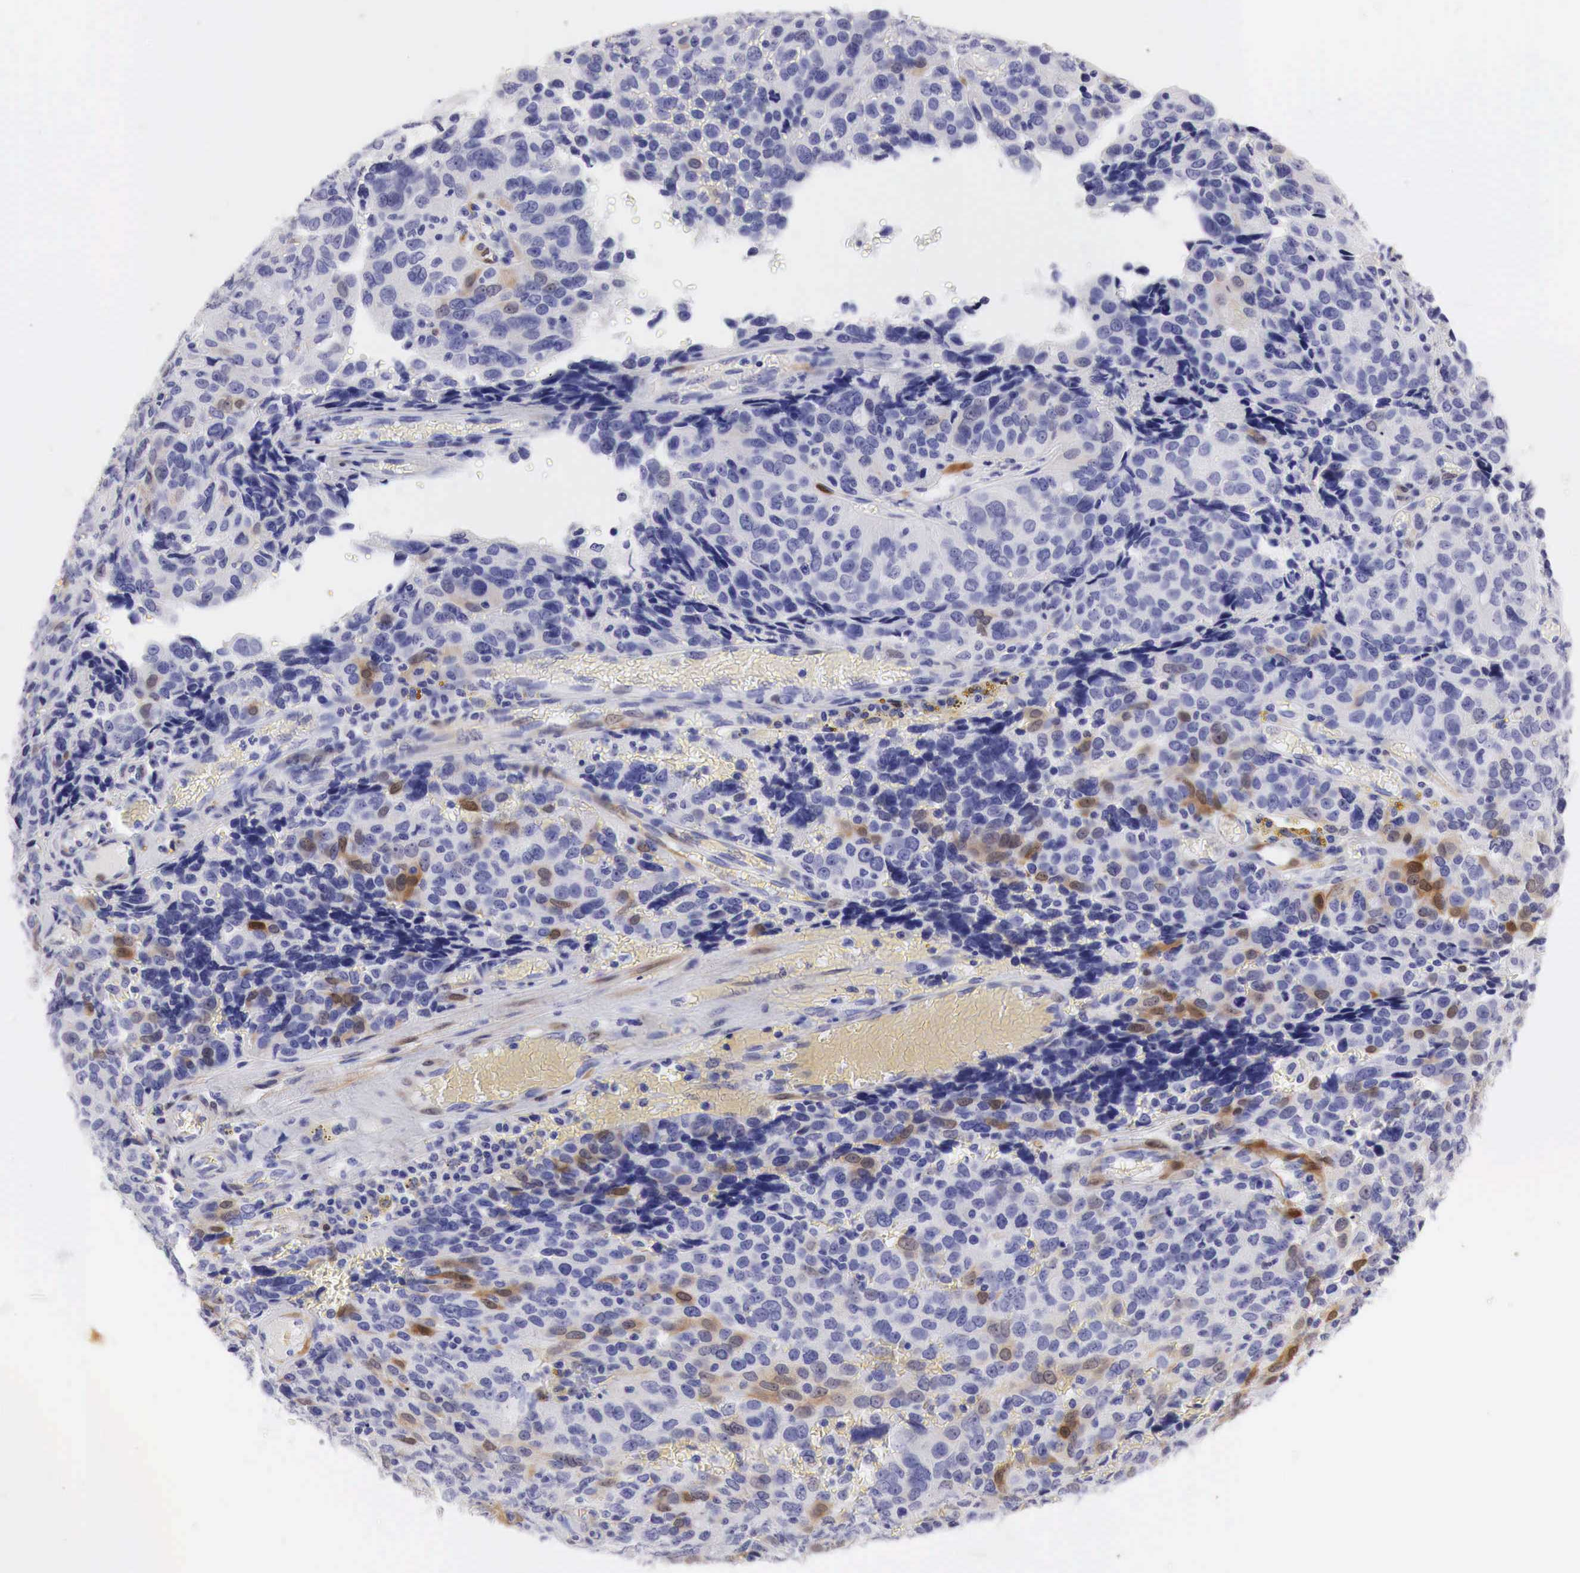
{"staining": {"intensity": "moderate", "quantity": "<25%", "location": "cytoplasmic/membranous"}, "tissue": "ovarian cancer", "cell_type": "Tumor cells", "image_type": "cancer", "snomed": [{"axis": "morphology", "description": "Carcinoma, endometroid"}, {"axis": "topography", "description": "Ovary"}], "caption": "Ovarian endometroid carcinoma tissue reveals moderate cytoplasmic/membranous positivity in about <25% of tumor cells", "gene": "CDKN2A", "patient": {"sex": "female", "age": 75}}